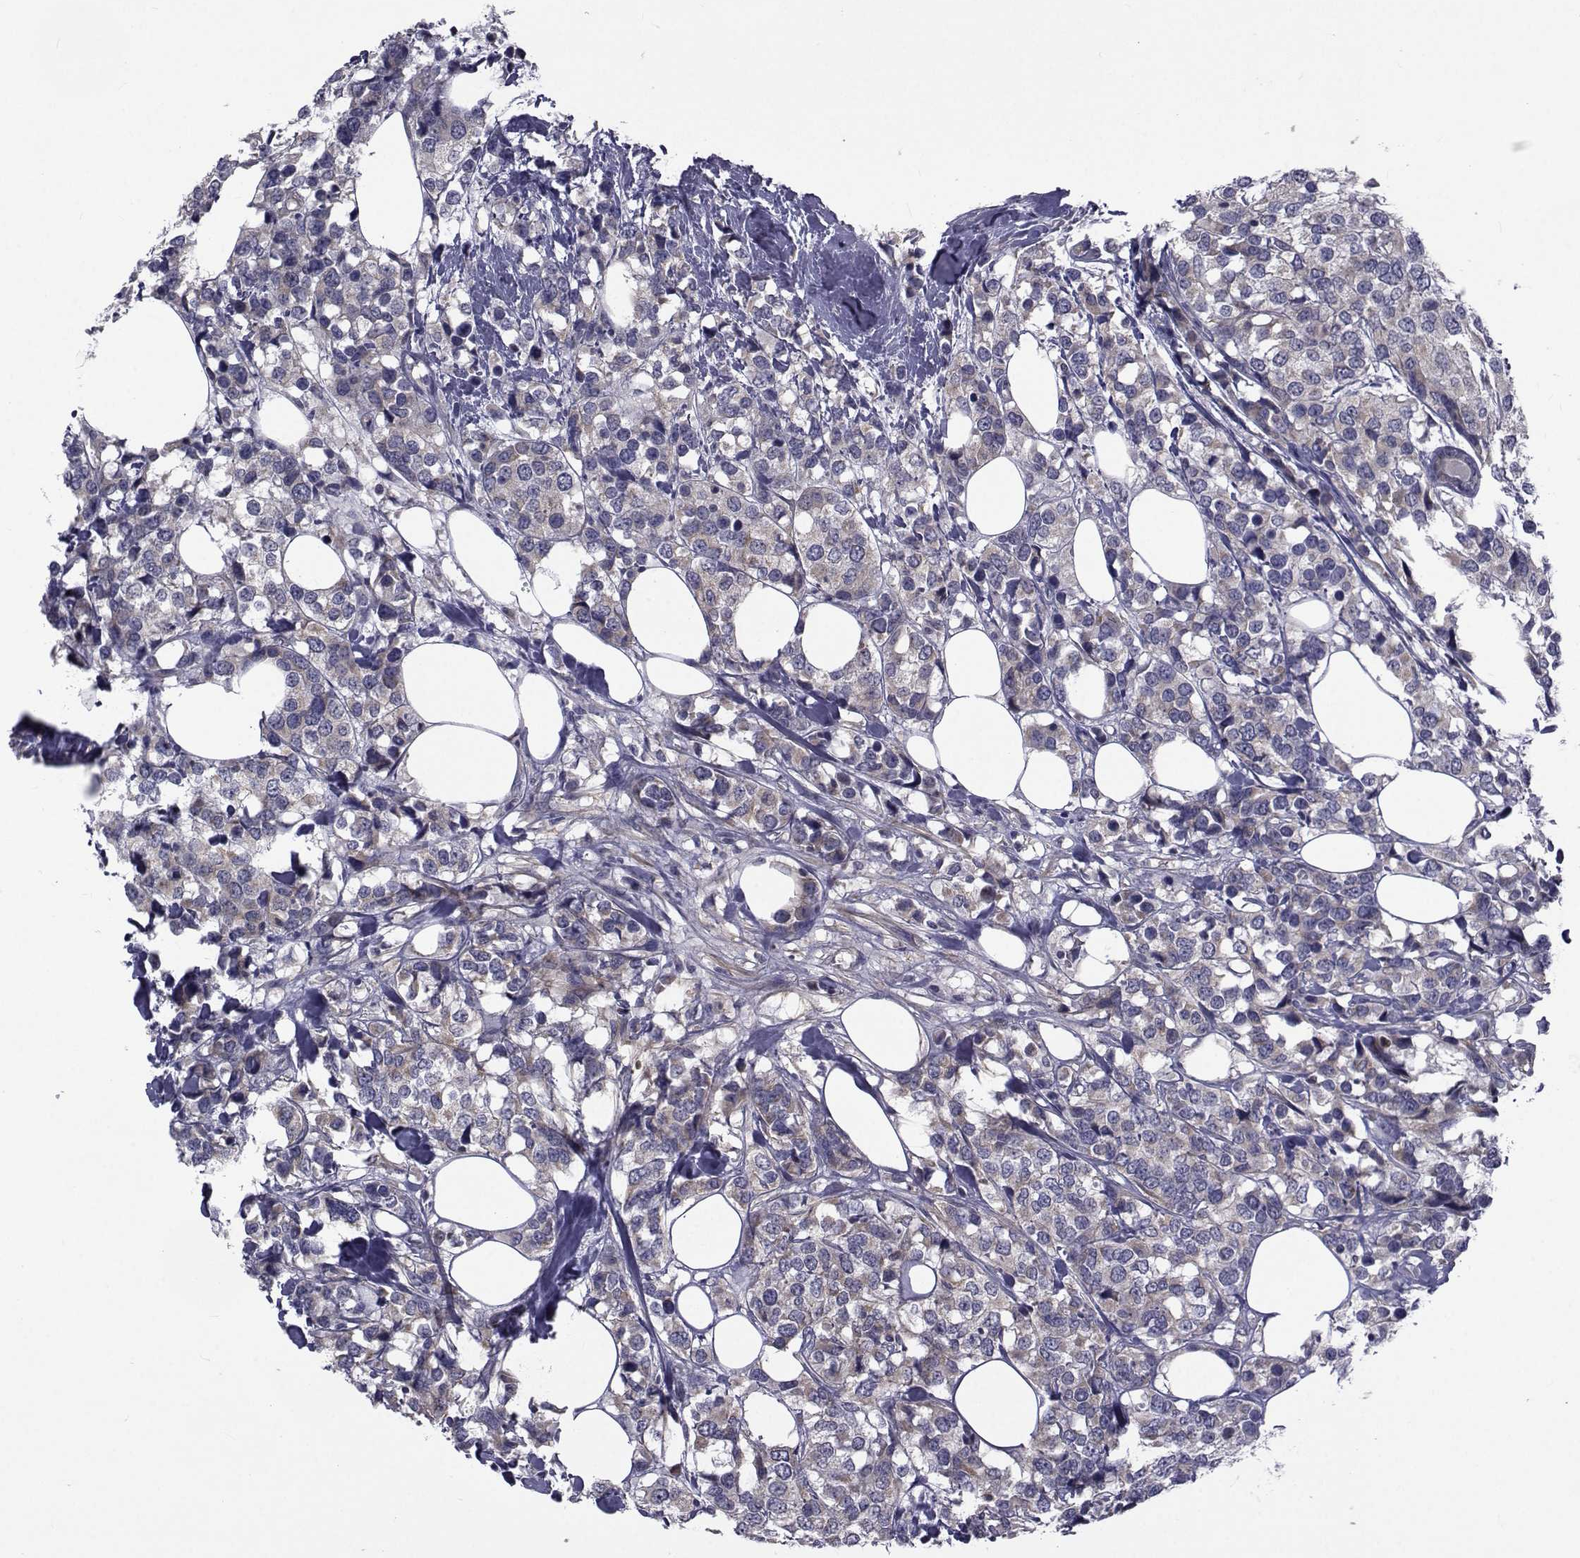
{"staining": {"intensity": "moderate", "quantity": "<25%", "location": "cytoplasmic/membranous"}, "tissue": "breast cancer", "cell_type": "Tumor cells", "image_type": "cancer", "snomed": [{"axis": "morphology", "description": "Lobular carcinoma"}, {"axis": "topography", "description": "Breast"}], "caption": "Protein staining of lobular carcinoma (breast) tissue exhibits moderate cytoplasmic/membranous expression in approximately <25% of tumor cells. Using DAB (3,3'-diaminobenzidine) (brown) and hematoxylin (blue) stains, captured at high magnification using brightfield microscopy.", "gene": "CFAP74", "patient": {"sex": "female", "age": 59}}